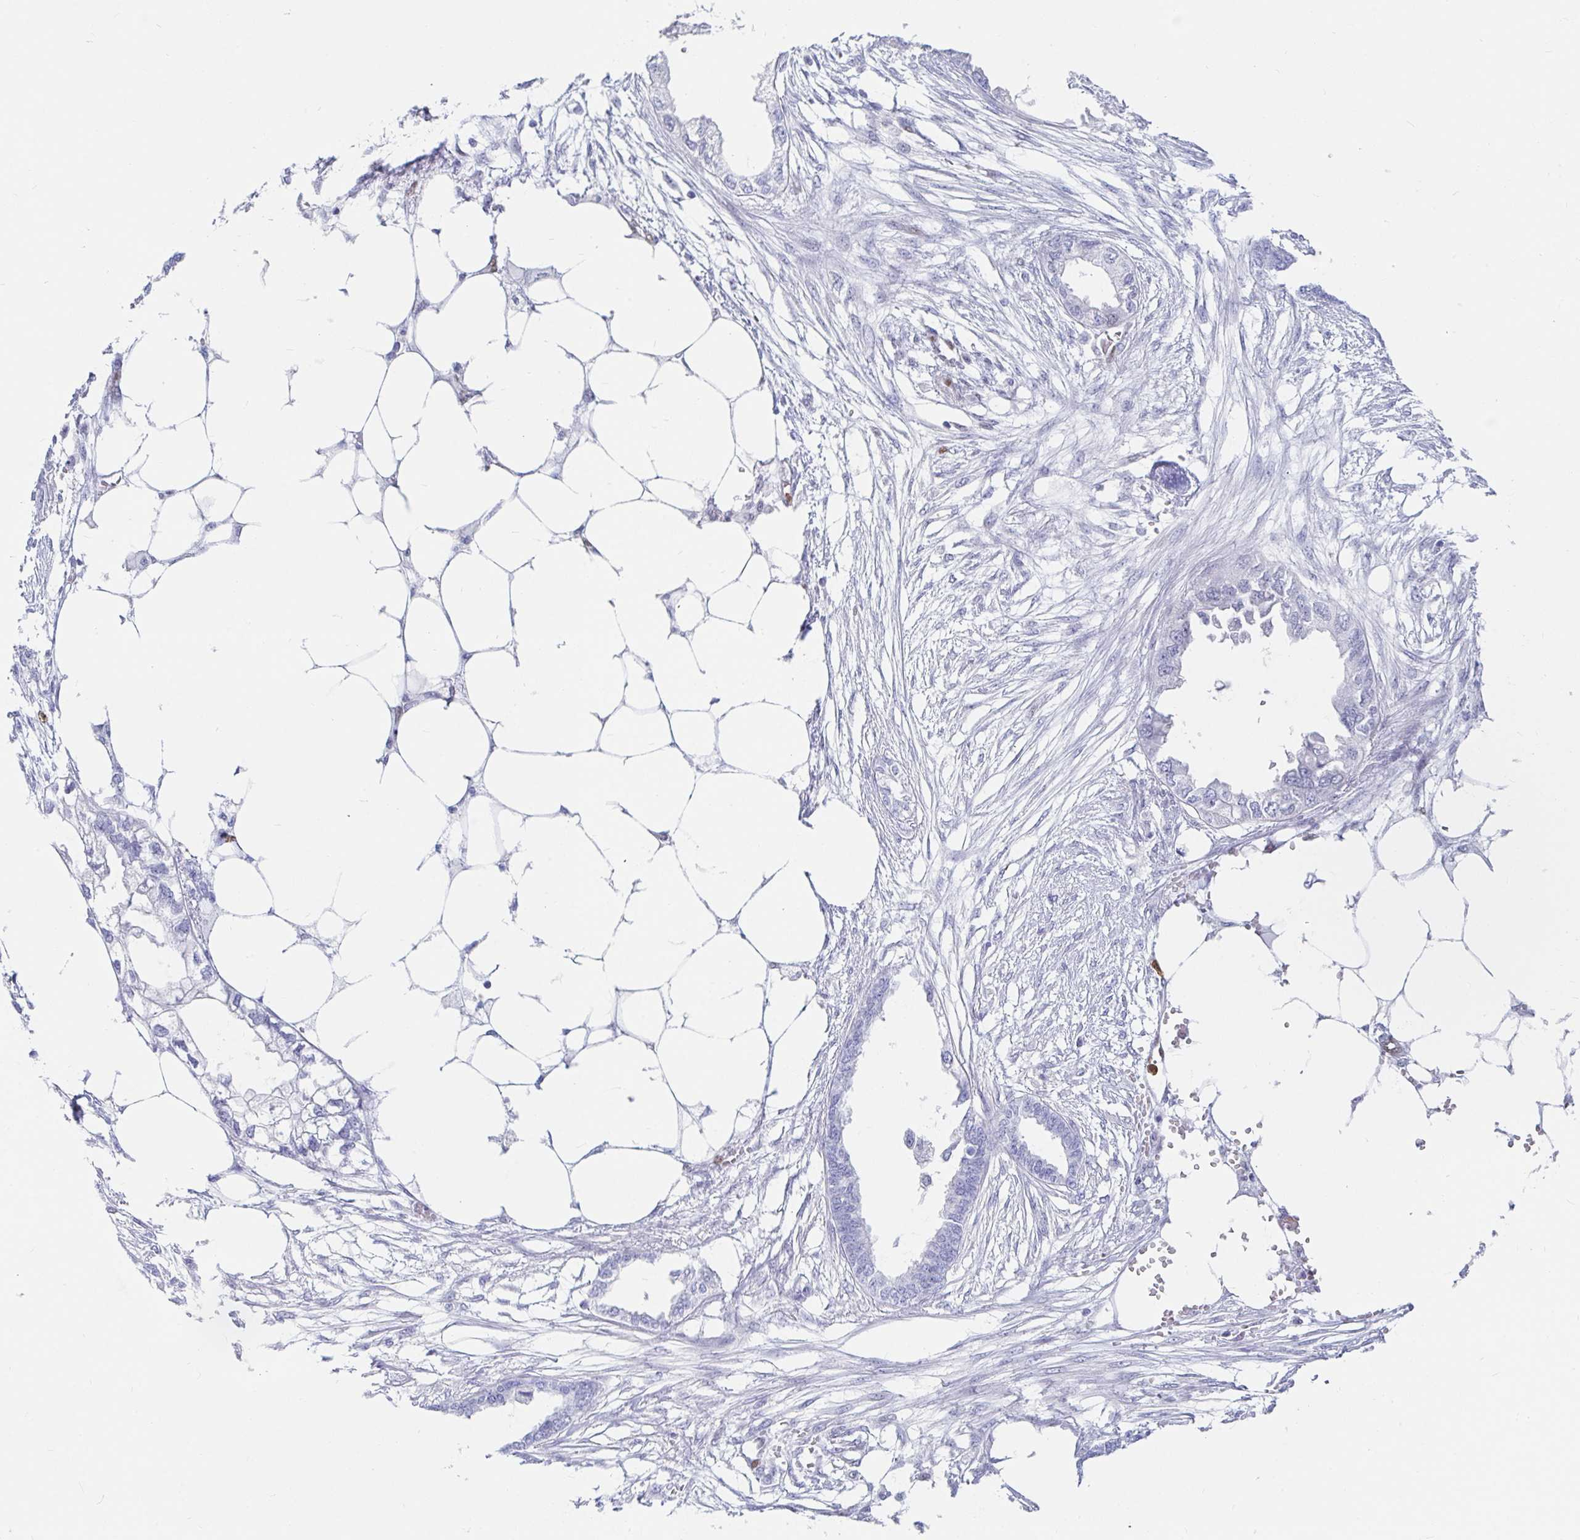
{"staining": {"intensity": "negative", "quantity": "none", "location": "none"}, "tissue": "endometrial cancer", "cell_type": "Tumor cells", "image_type": "cancer", "snomed": [{"axis": "morphology", "description": "Adenocarcinoma, NOS"}, {"axis": "morphology", "description": "Adenocarcinoma, metastatic, NOS"}, {"axis": "topography", "description": "Adipose tissue"}, {"axis": "topography", "description": "Endometrium"}], "caption": "Tumor cells show no significant positivity in endometrial cancer. The staining was performed using DAB to visualize the protein expression in brown, while the nuclei were stained in blue with hematoxylin (Magnification: 20x).", "gene": "HINFP", "patient": {"sex": "female", "age": 67}}